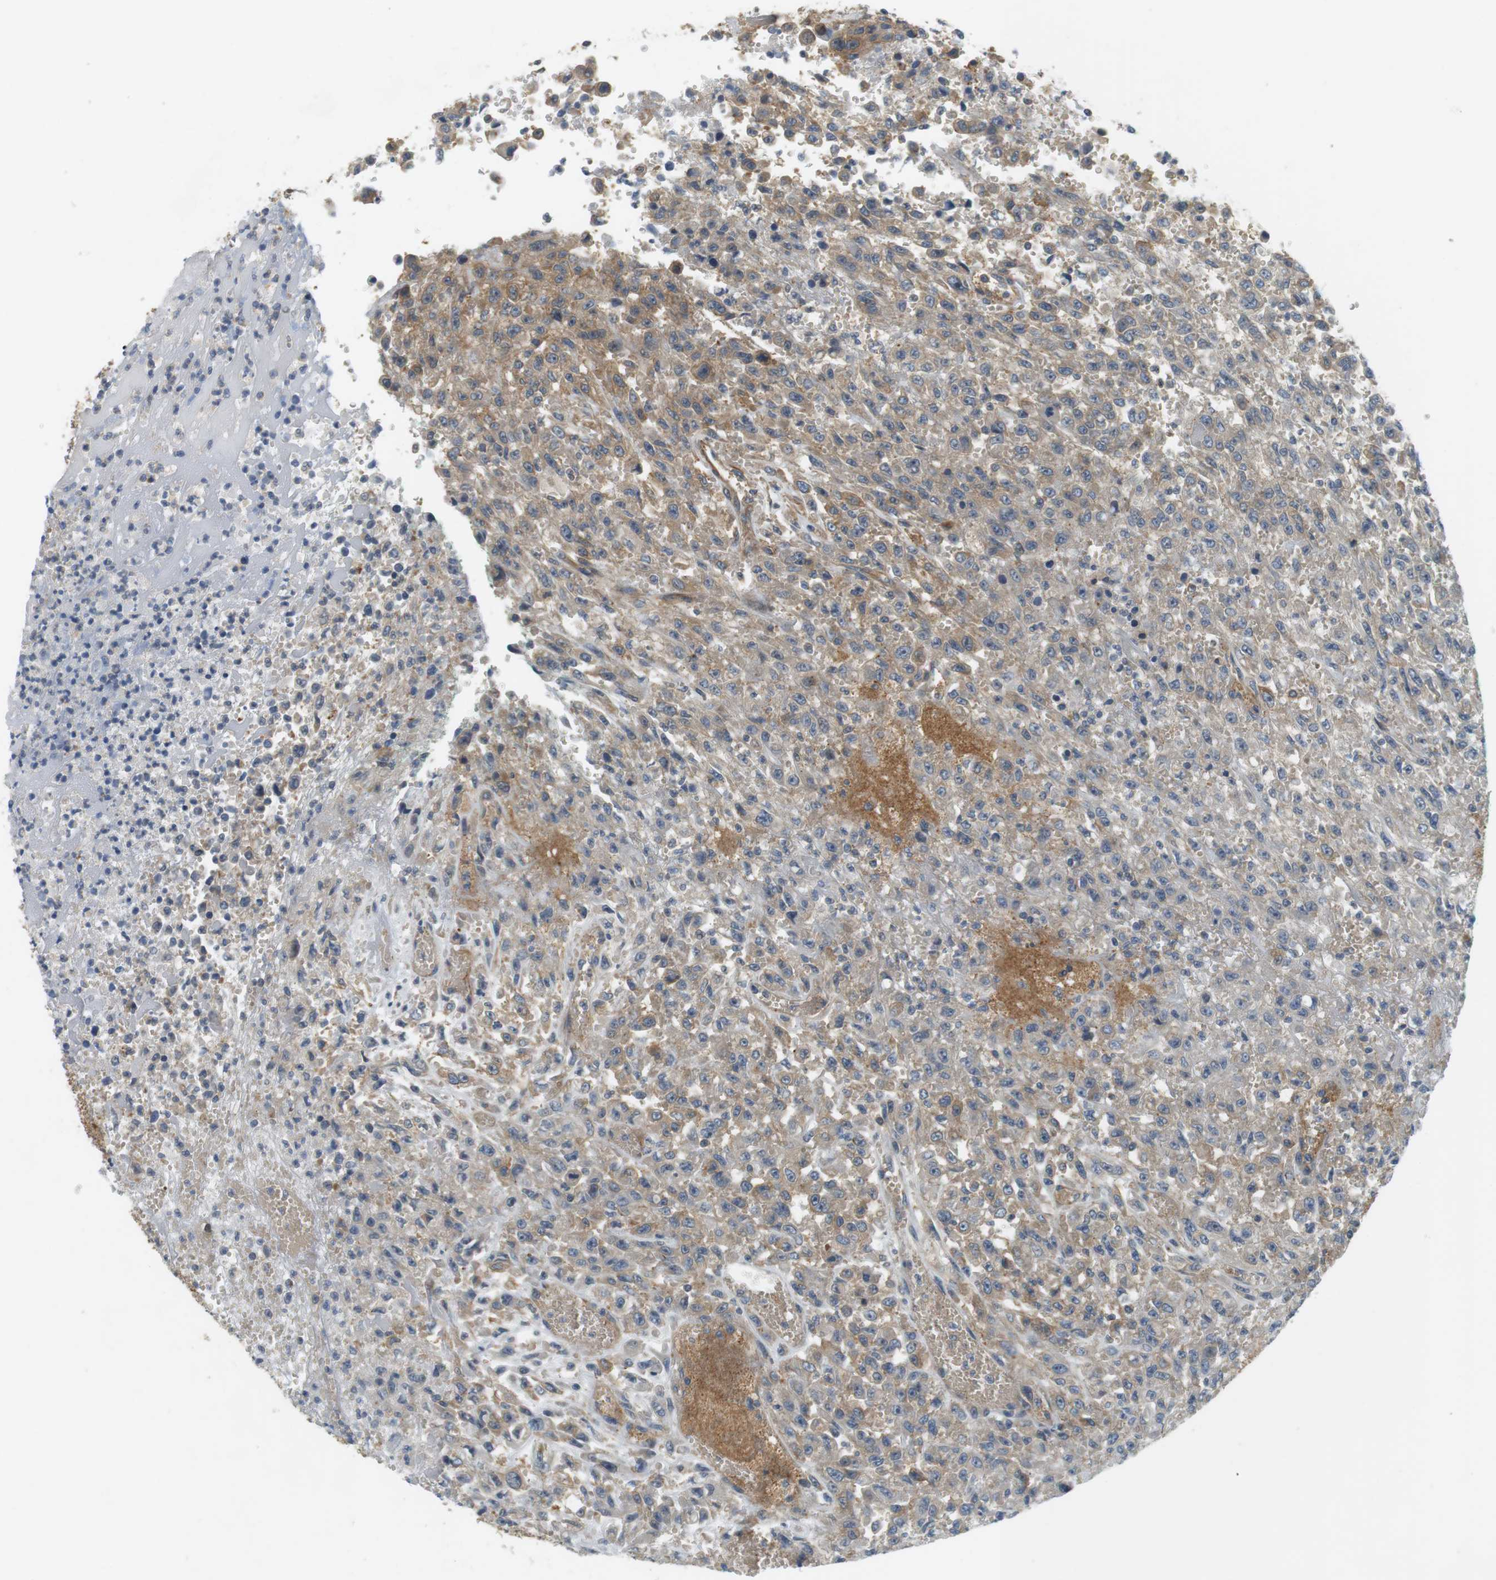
{"staining": {"intensity": "weak", "quantity": "25%-75%", "location": "cytoplasmic/membranous"}, "tissue": "urothelial cancer", "cell_type": "Tumor cells", "image_type": "cancer", "snomed": [{"axis": "morphology", "description": "Urothelial carcinoma, High grade"}, {"axis": "topography", "description": "Urinary bladder"}], "caption": "DAB (3,3'-diaminobenzidine) immunohistochemical staining of urothelial cancer exhibits weak cytoplasmic/membranous protein positivity in about 25%-75% of tumor cells.", "gene": "SH3GLB1", "patient": {"sex": "male", "age": 46}}